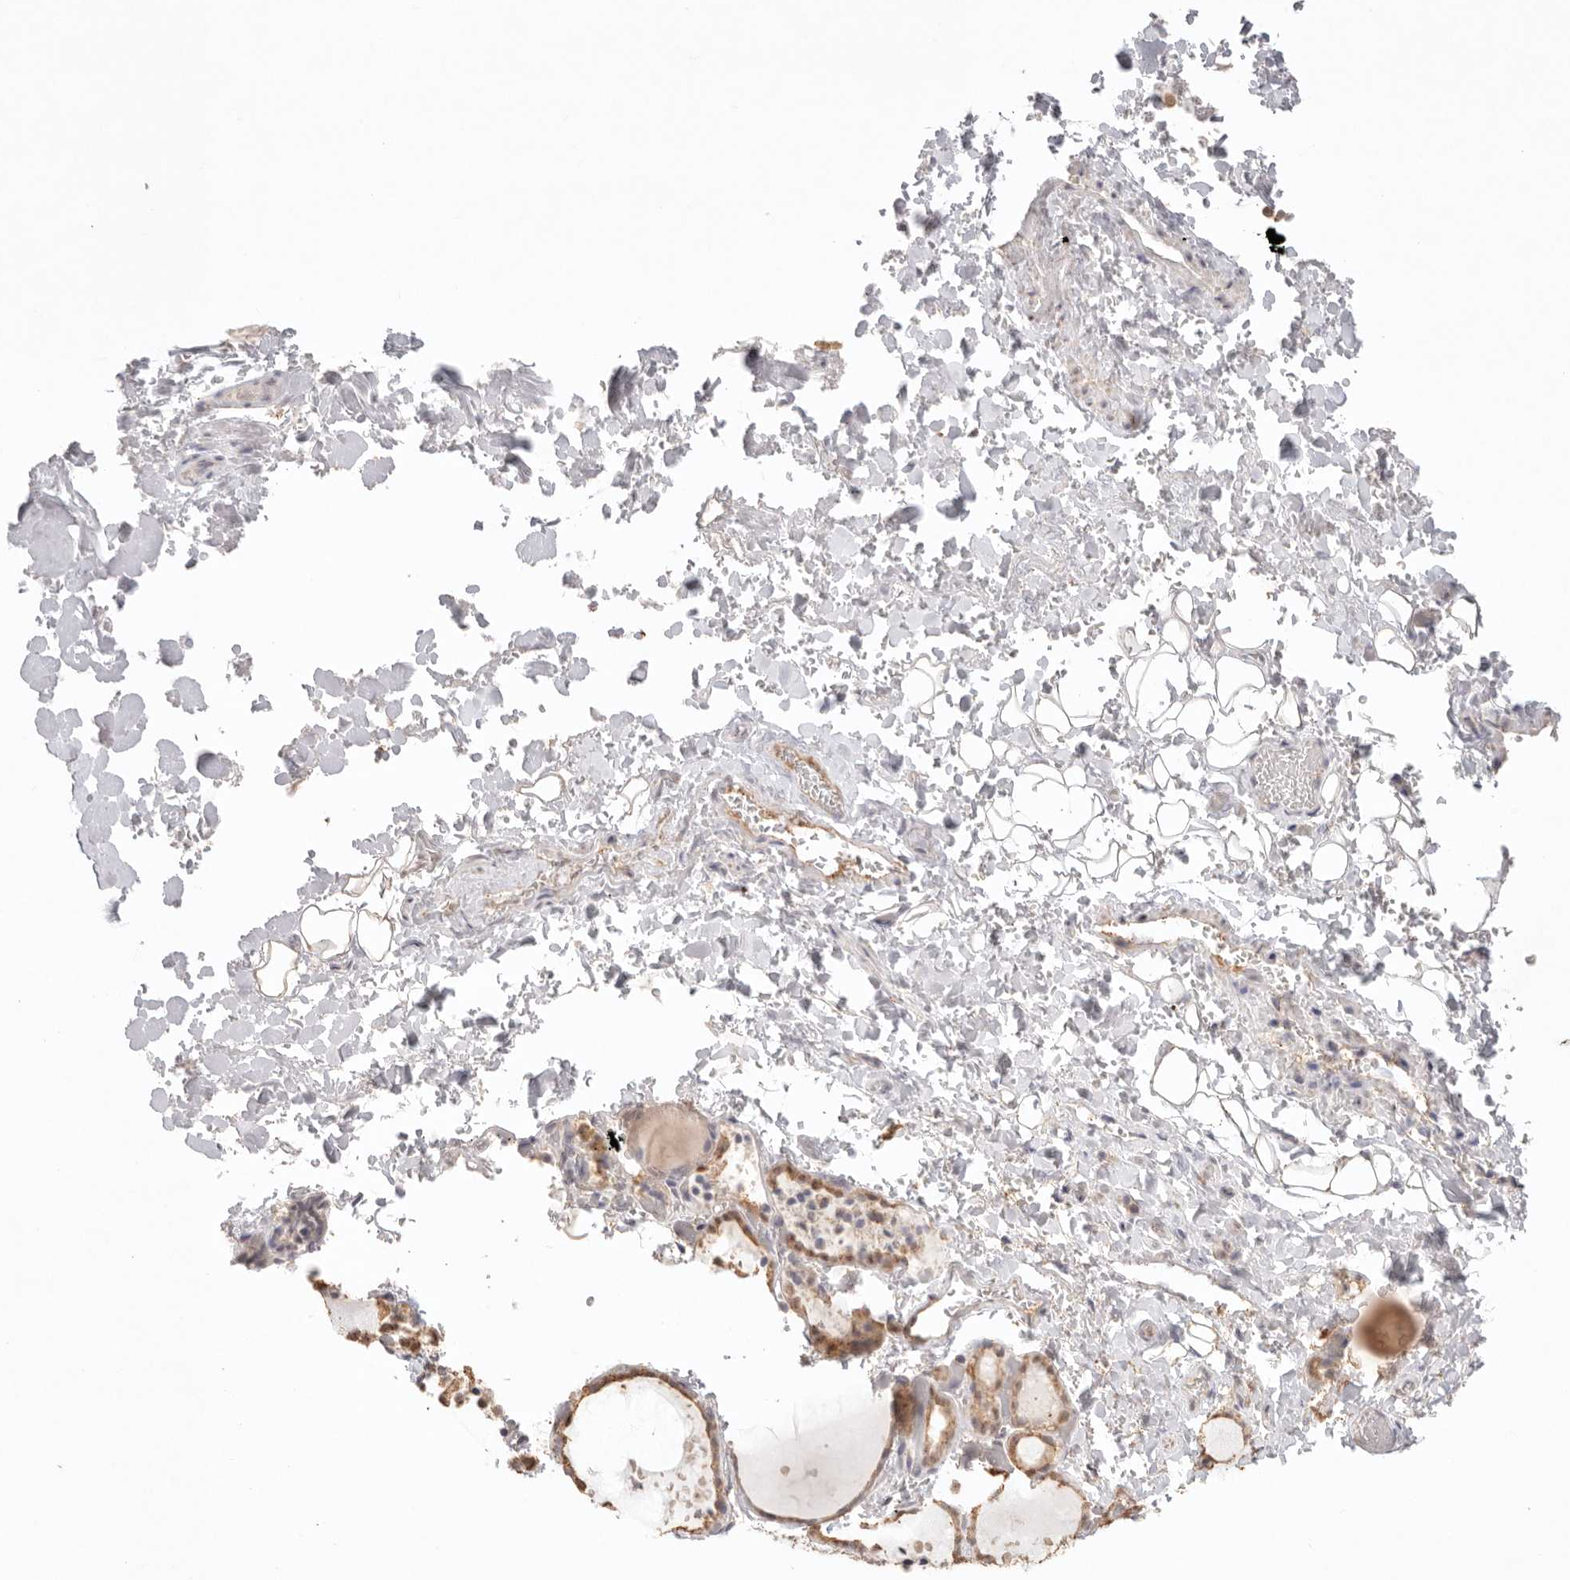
{"staining": {"intensity": "moderate", "quantity": ">75%", "location": "cytoplasmic/membranous,nuclear"}, "tissue": "thyroid gland", "cell_type": "Glandular cells", "image_type": "normal", "snomed": [{"axis": "morphology", "description": "Normal tissue, NOS"}, {"axis": "topography", "description": "Thyroid gland"}], "caption": "DAB immunohistochemical staining of unremarkable thyroid gland exhibits moderate cytoplasmic/membranous,nuclear protein positivity in about >75% of glandular cells.", "gene": "IL1R2", "patient": {"sex": "female", "age": 44}}